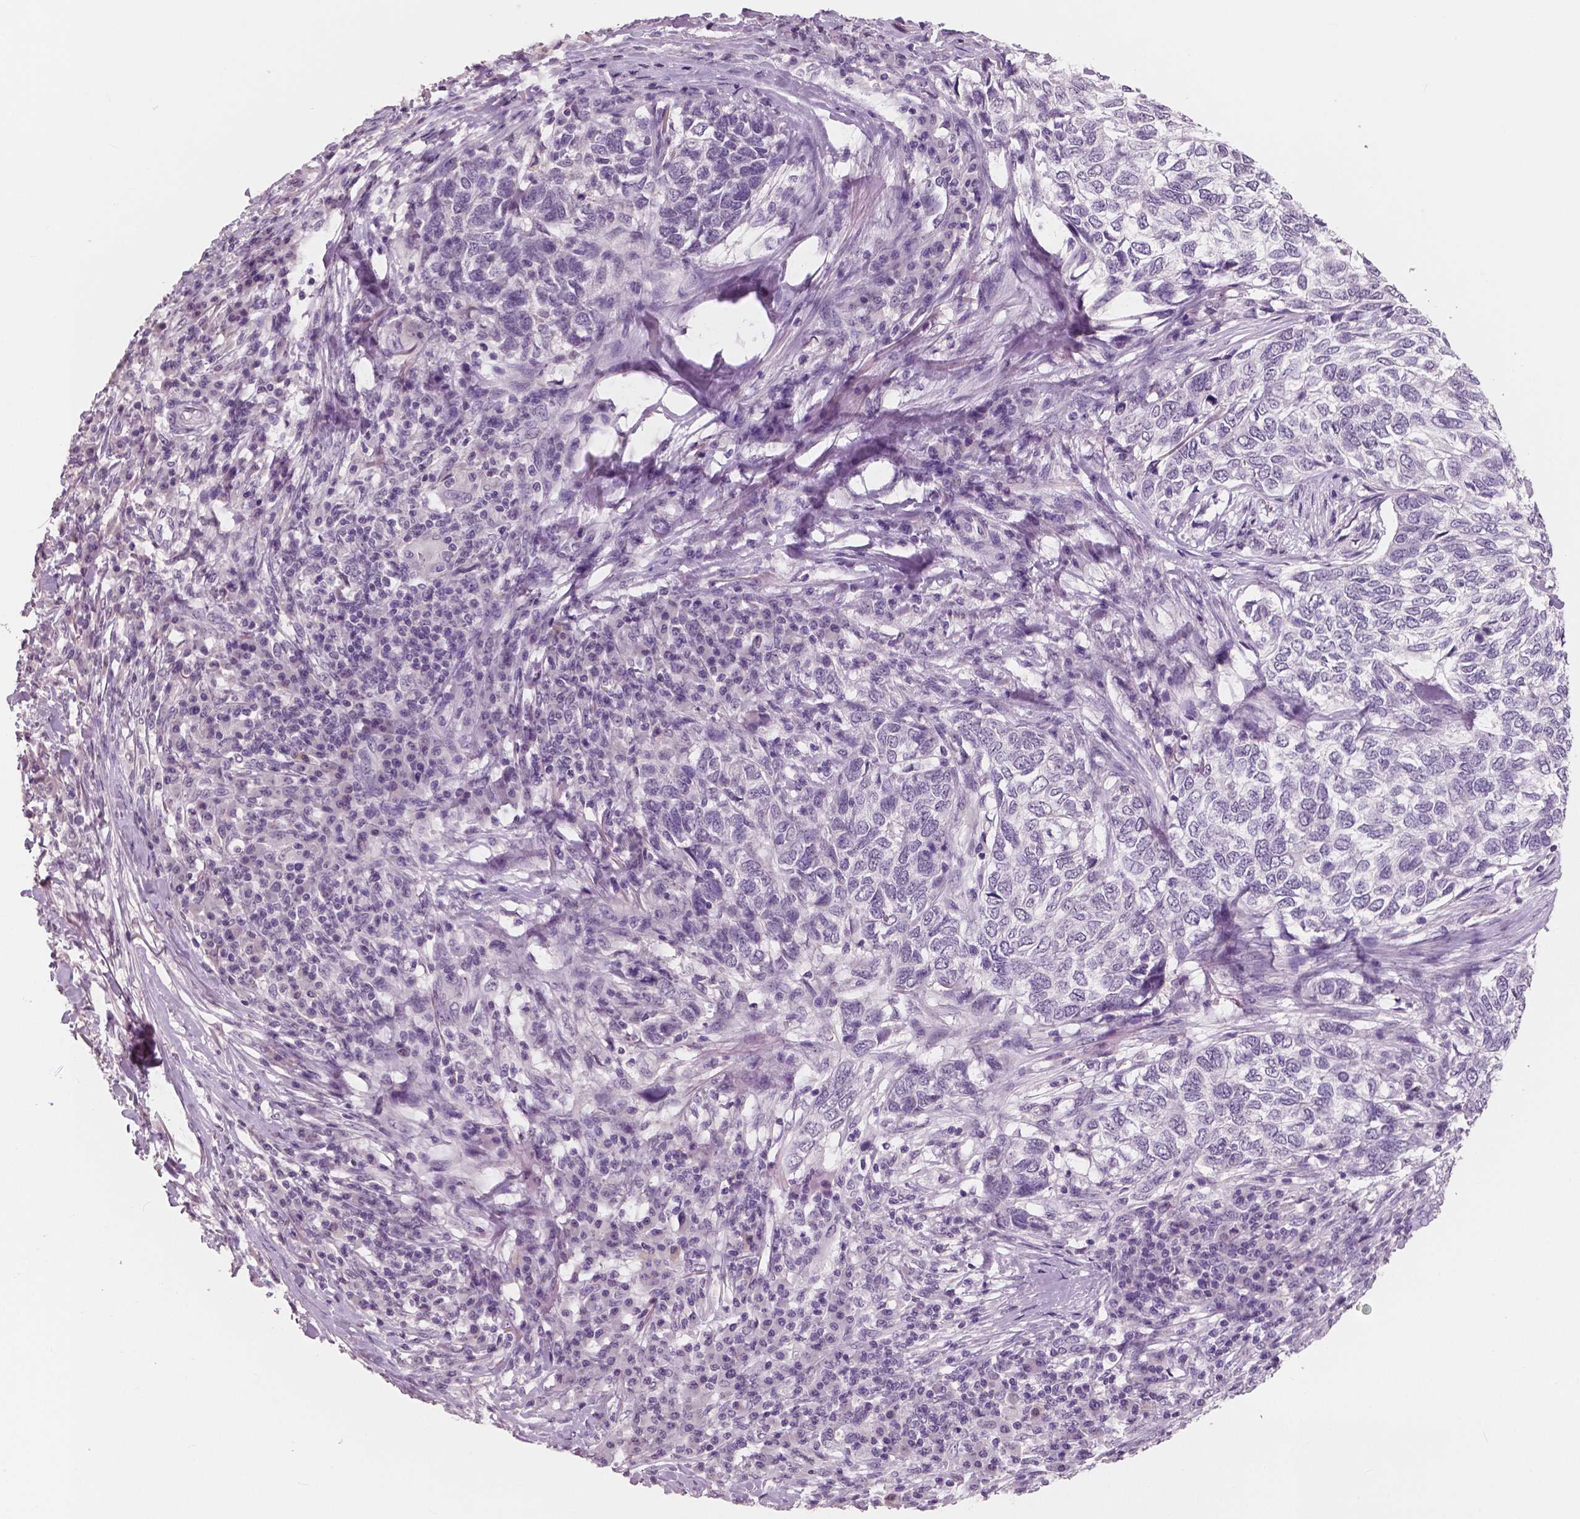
{"staining": {"intensity": "negative", "quantity": "none", "location": "none"}, "tissue": "skin cancer", "cell_type": "Tumor cells", "image_type": "cancer", "snomed": [{"axis": "morphology", "description": "Basal cell carcinoma"}, {"axis": "topography", "description": "Skin"}], "caption": "IHC image of human skin basal cell carcinoma stained for a protein (brown), which shows no positivity in tumor cells.", "gene": "NECAB1", "patient": {"sex": "female", "age": 65}}